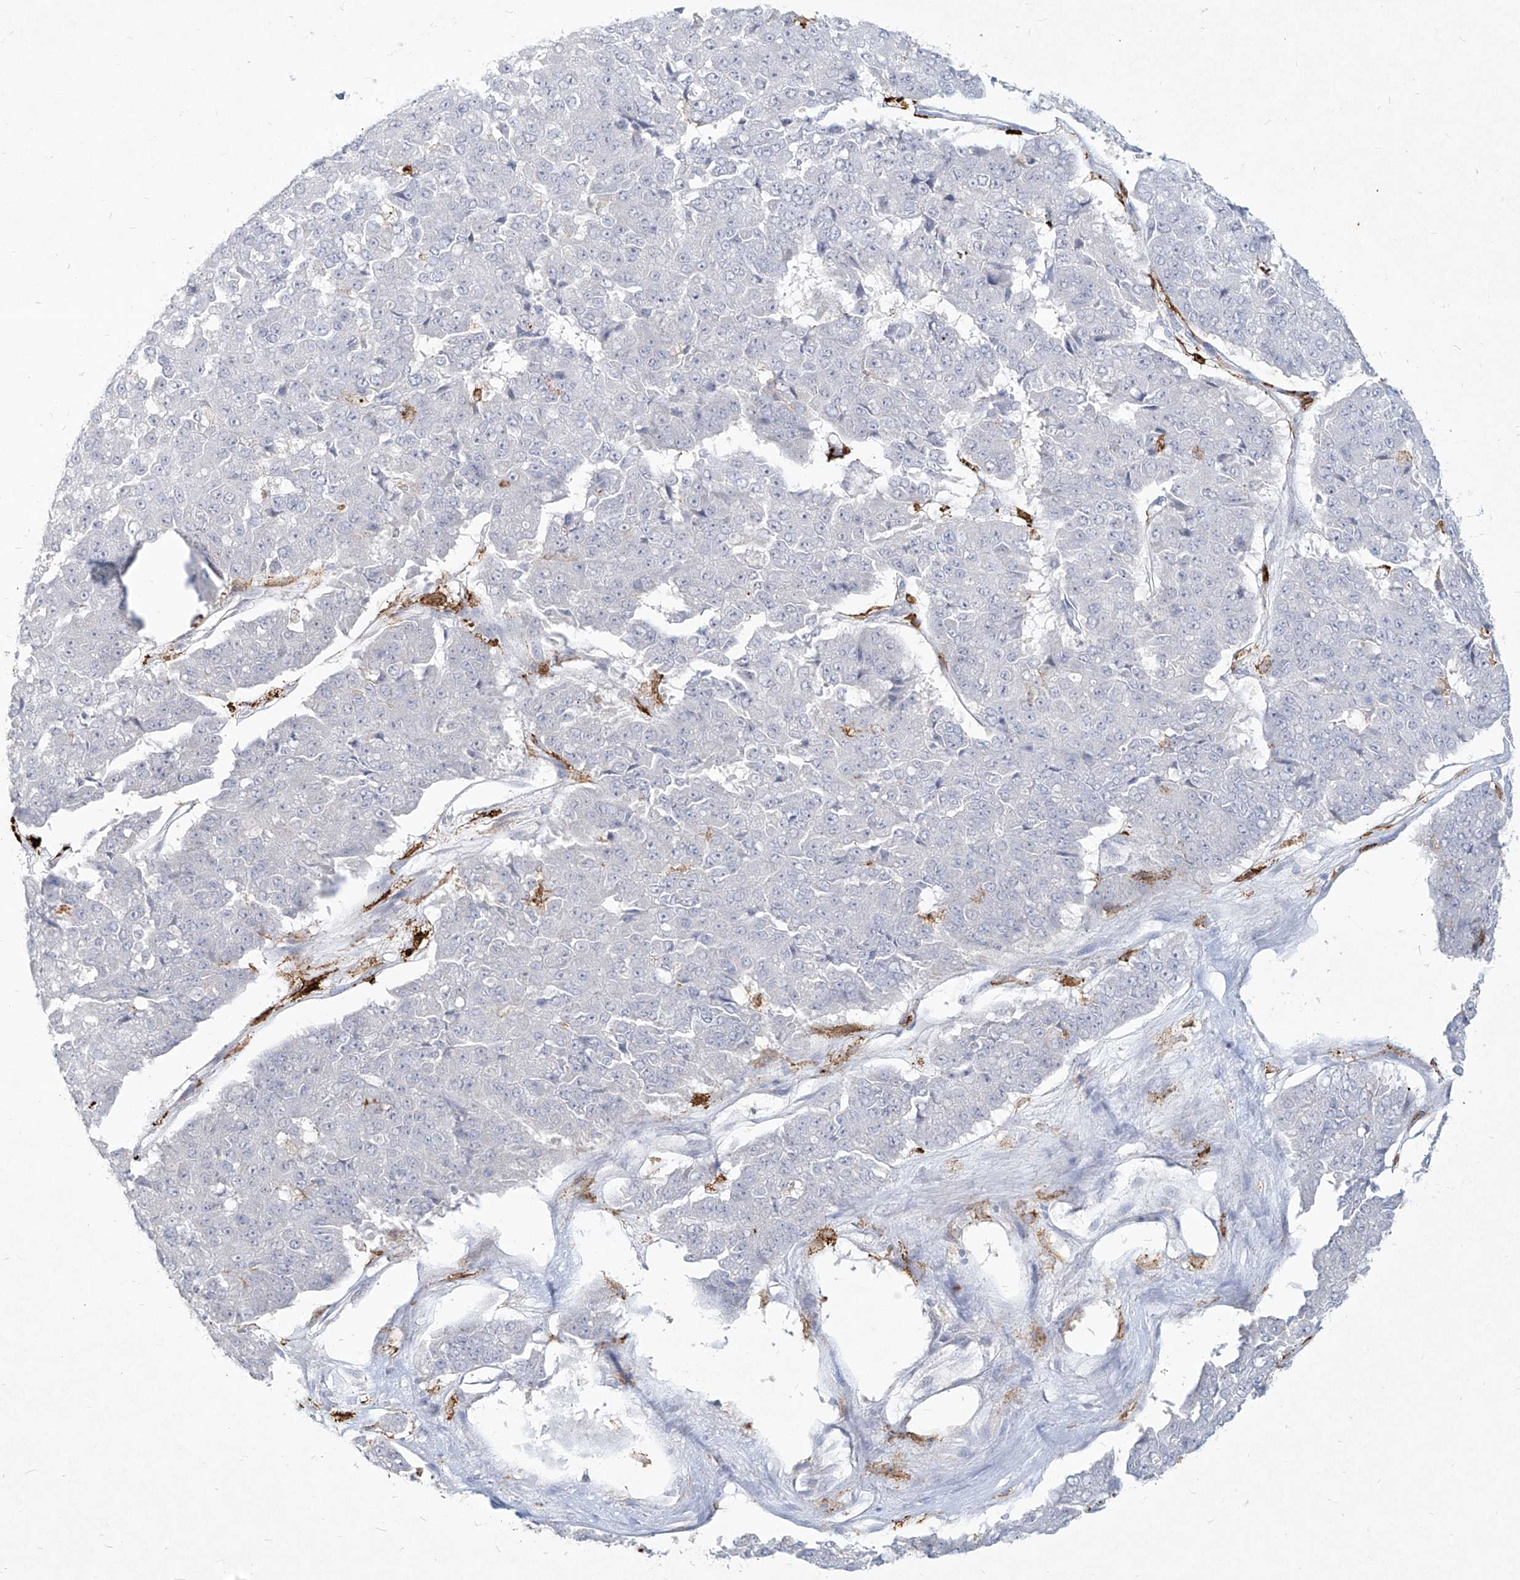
{"staining": {"intensity": "negative", "quantity": "none", "location": "none"}, "tissue": "pancreatic cancer", "cell_type": "Tumor cells", "image_type": "cancer", "snomed": [{"axis": "morphology", "description": "Adenocarcinoma, NOS"}, {"axis": "topography", "description": "Pancreas"}], "caption": "DAB immunohistochemical staining of human pancreatic adenocarcinoma shows no significant positivity in tumor cells.", "gene": "CD209", "patient": {"sex": "male", "age": 50}}